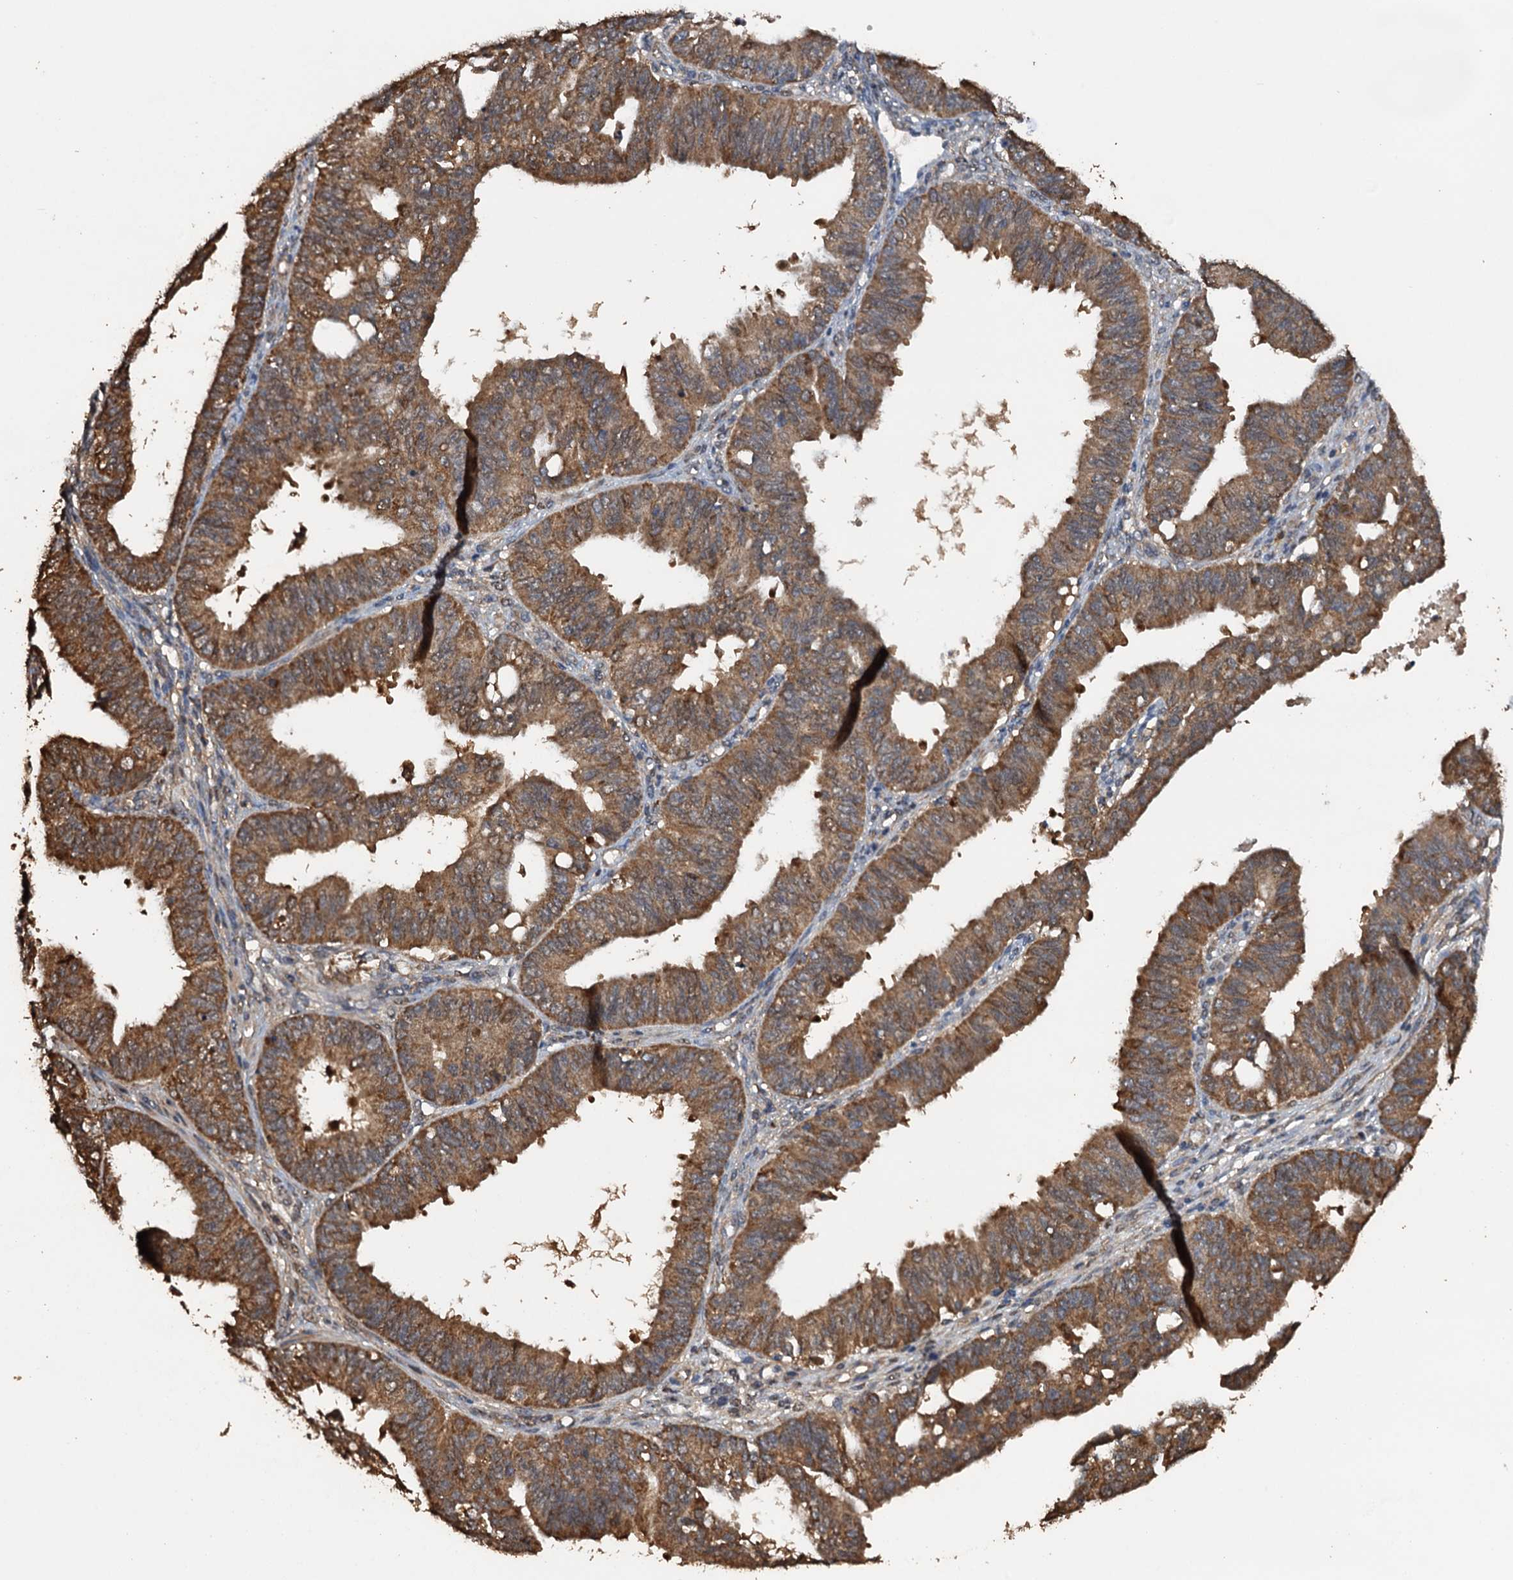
{"staining": {"intensity": "moderate", "quantity": ">75%", "location": "cytoplasmic/membranous"}, "tissue": "ovarian cancer", "cell_type": "Tumor cells", "image_type": "cancer", "snomed": [{"axis": "morphology", "description": "Carcinoma, endometroid"}, {"axis": "topography", "description": "Appendix"}, {"axis": "topography", "description": "Ovary"}], "caption": "Ovarian cancer stained for a protein shows moderate cytoplasmic/membranous positivity in tumor cells.", "gene": "PSMD9", "patient": {"sex": "female", "age": 42}}